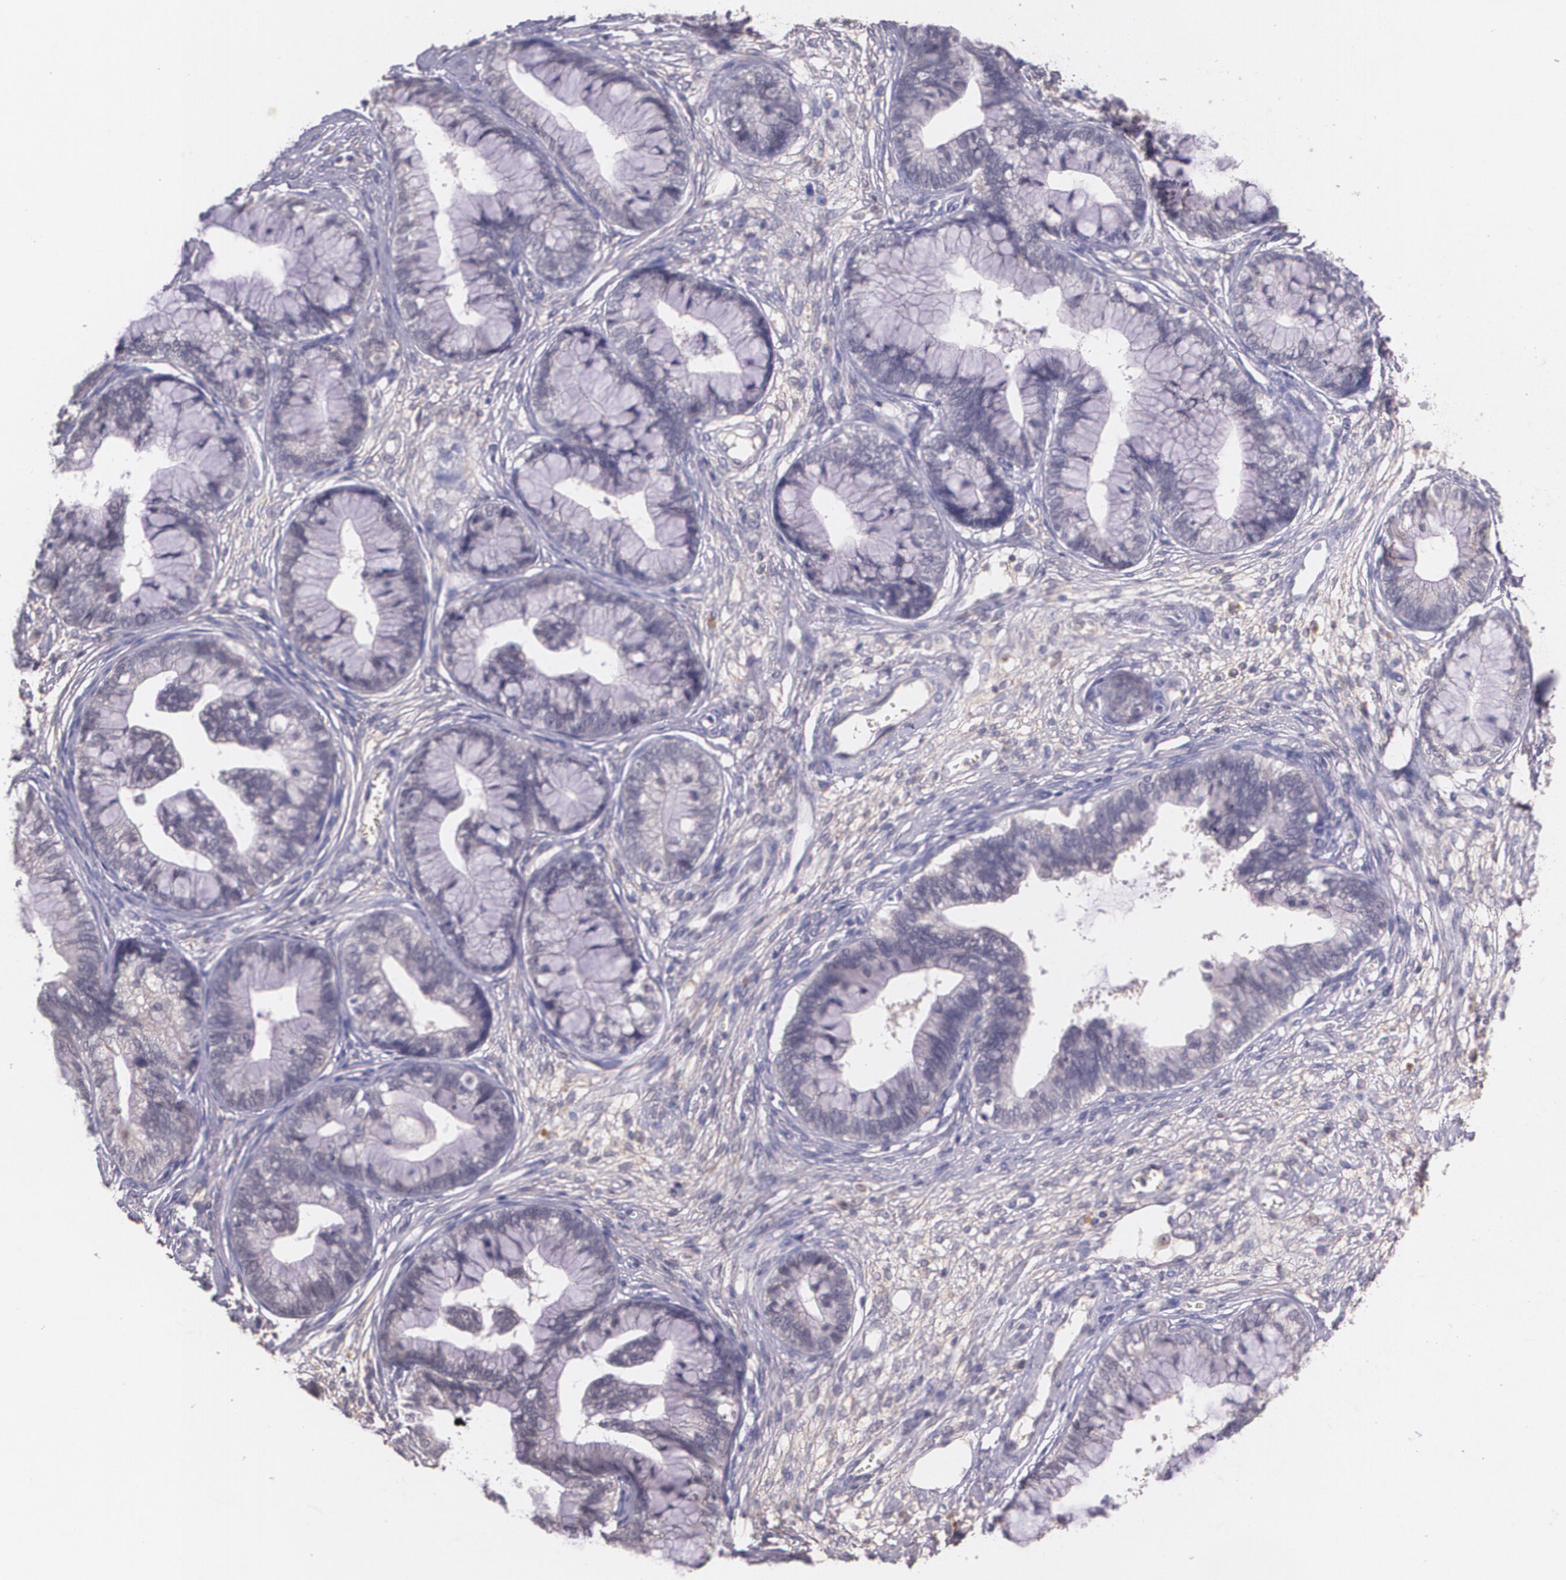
{"staining": {"intensity": "negative", "quantity": "none", "location": "none"}, "tissue": "cervical cancer", "cell_type": "Tumor cells", "image_type": "cancer", "snomed": [{"axis": "morphology", "description": "Adenocarcinoma, NOS"}, {"axis": "topography", "description": "Cervix"}], "caption": "Tumor cells are negative for brown protein staining in cervical adenocarcinoma.", "gene": "TM4SF1", "patient": {"sex": "female", "age": 44}}